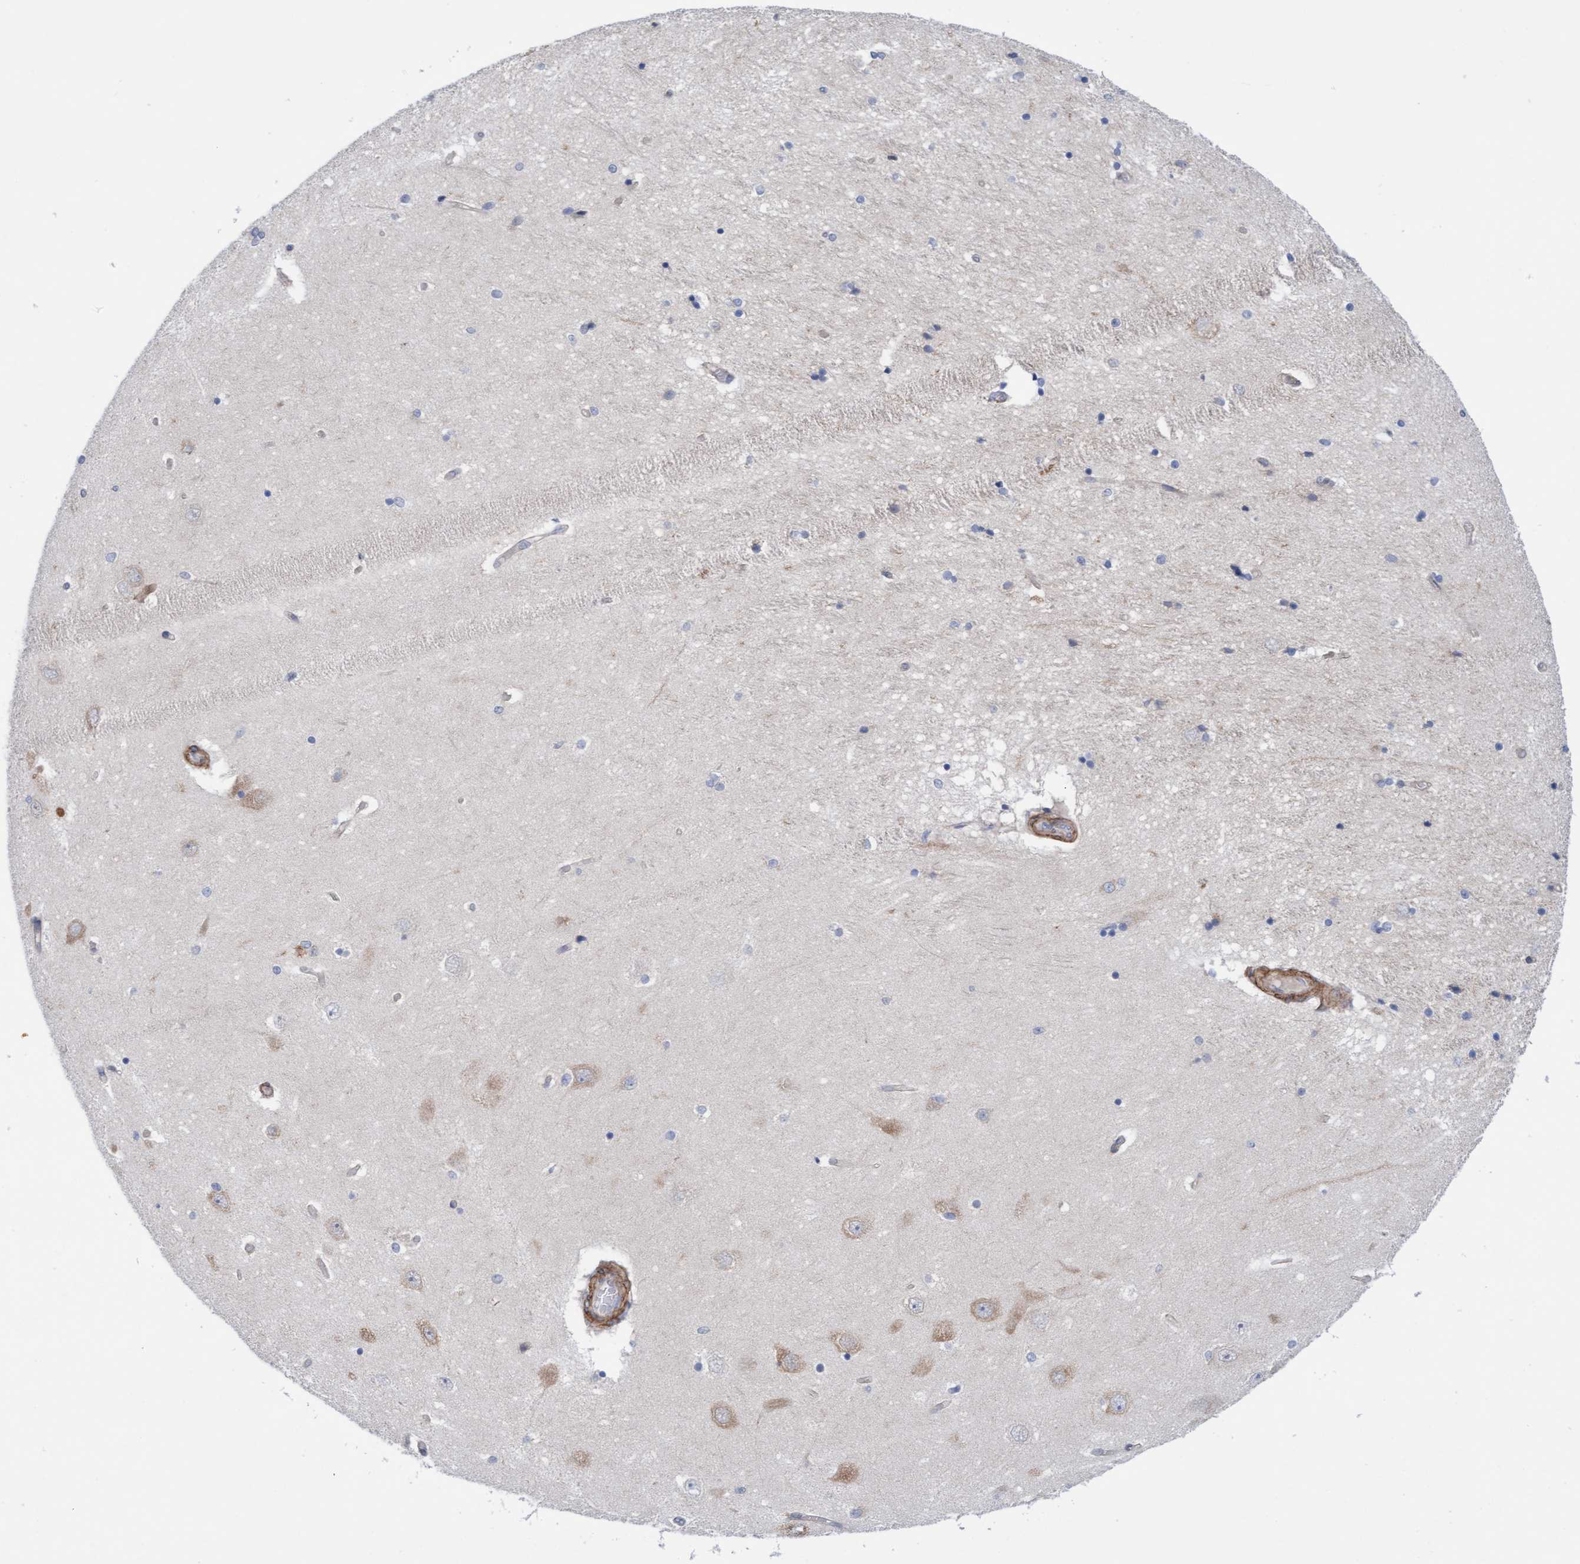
{"staining": {"intensity": "weak", "quantity": "<25%", "location": "cytoplasmic/membranous"}, "tissue": "hippocampus", "cell_type": "Glial cells", "image_type": "normal", "snomed": [{"axis": "morphology", "description": "Normal tissue, NOS"}, {"axis": "topography", "description": "Hippocampus"}], "caption": "Immunohistochemical staining of unremarkable hippocampus exhibits no significant positivity in glial cells.", "gene": "CDK5RAP3", "patient": {"sex": "female", "age": 54}}